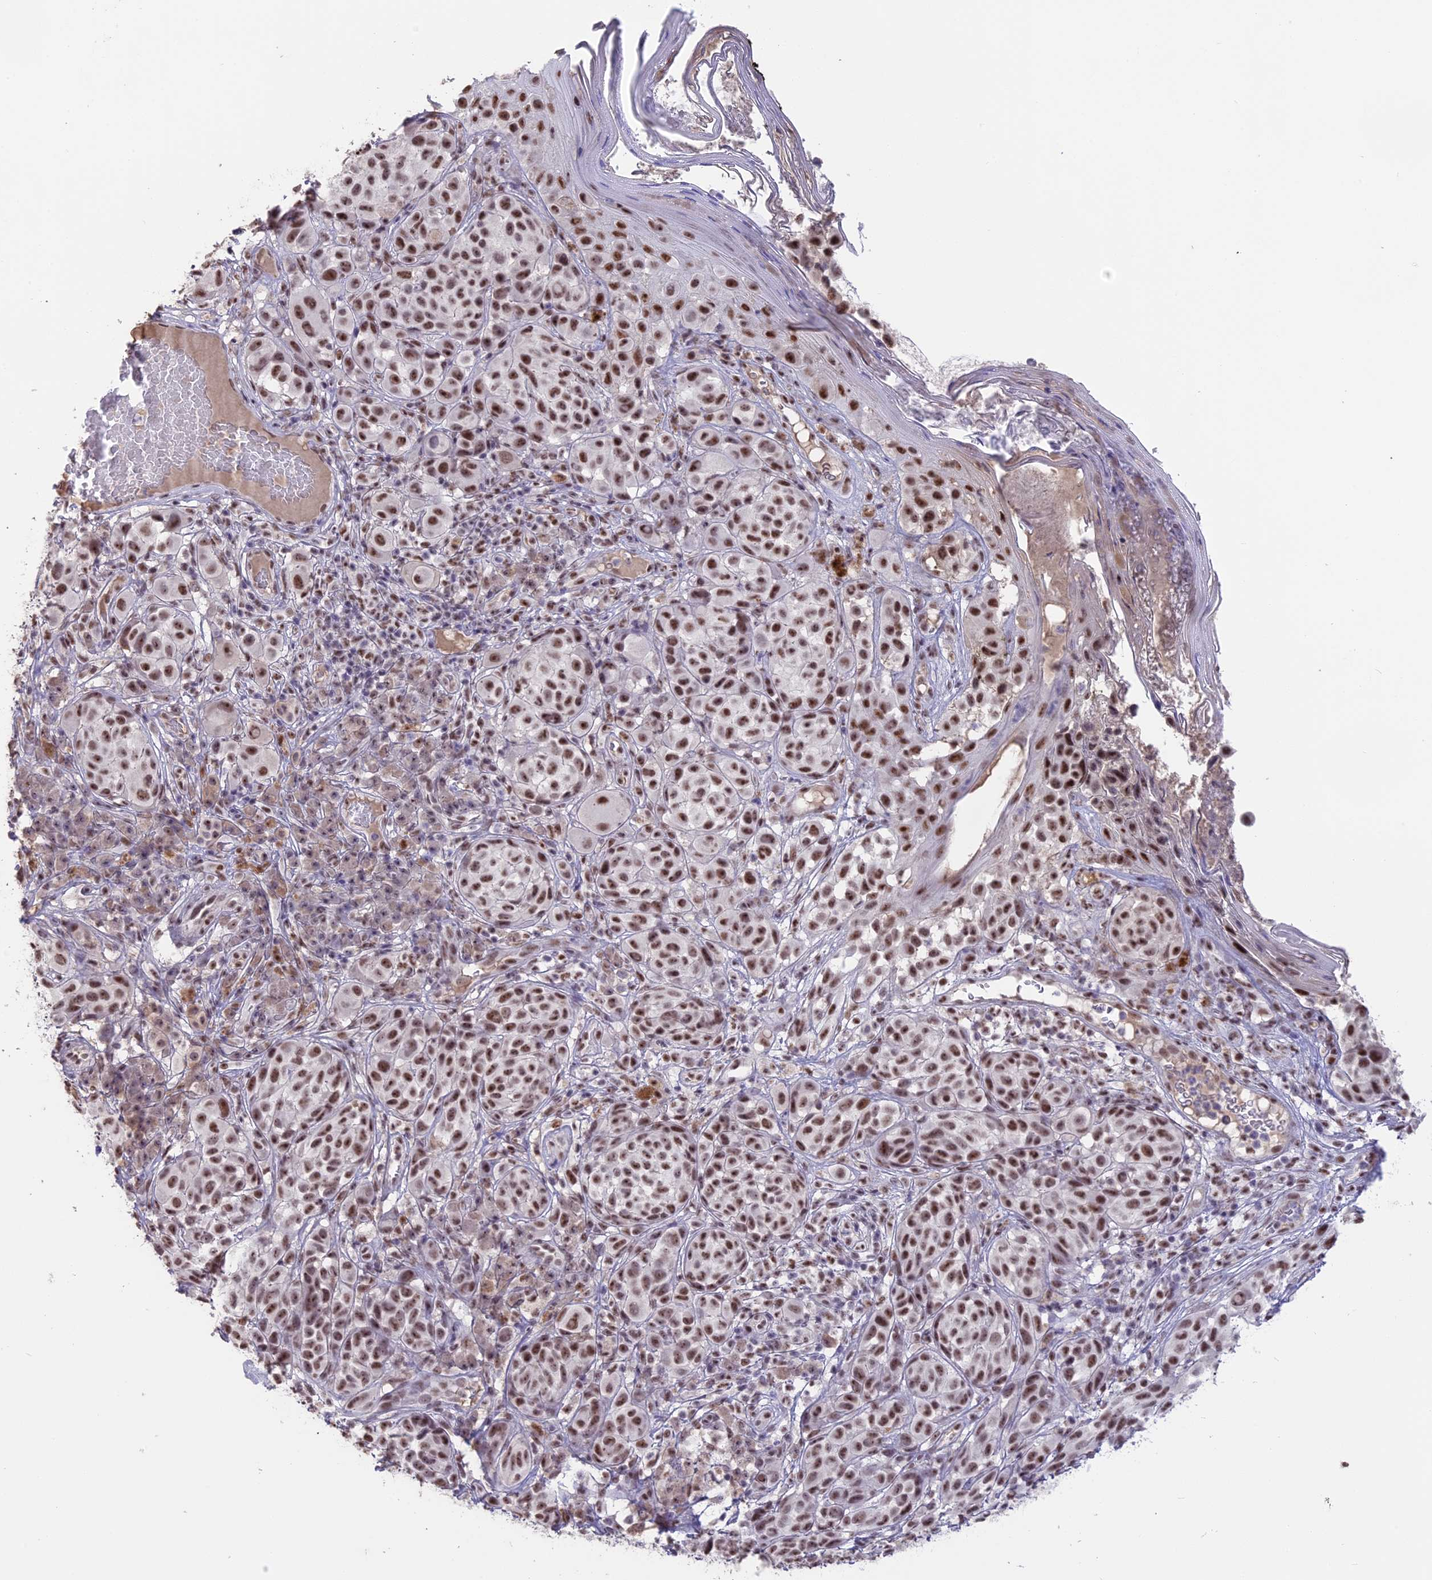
{"staining": {"intensity": "moderate", "quantity": ">75%", "location": "nuclear"}, "tissue": "melanoma", "cell_type": "Tumor cells", "image_type": "cancer", "snomed": [{"axis": "morphology", "description": "Malignant melanoma, NOS"}, {"axis": "topography", "description": "Skin"}], "caption": "Malignant melanoma was stained to show a protein in brown. There is medium levels of moderate nuclear expression in about >75% of tumor cells.", "gene": "SETD2", "patient": {"sex": "male", "age": 38}}